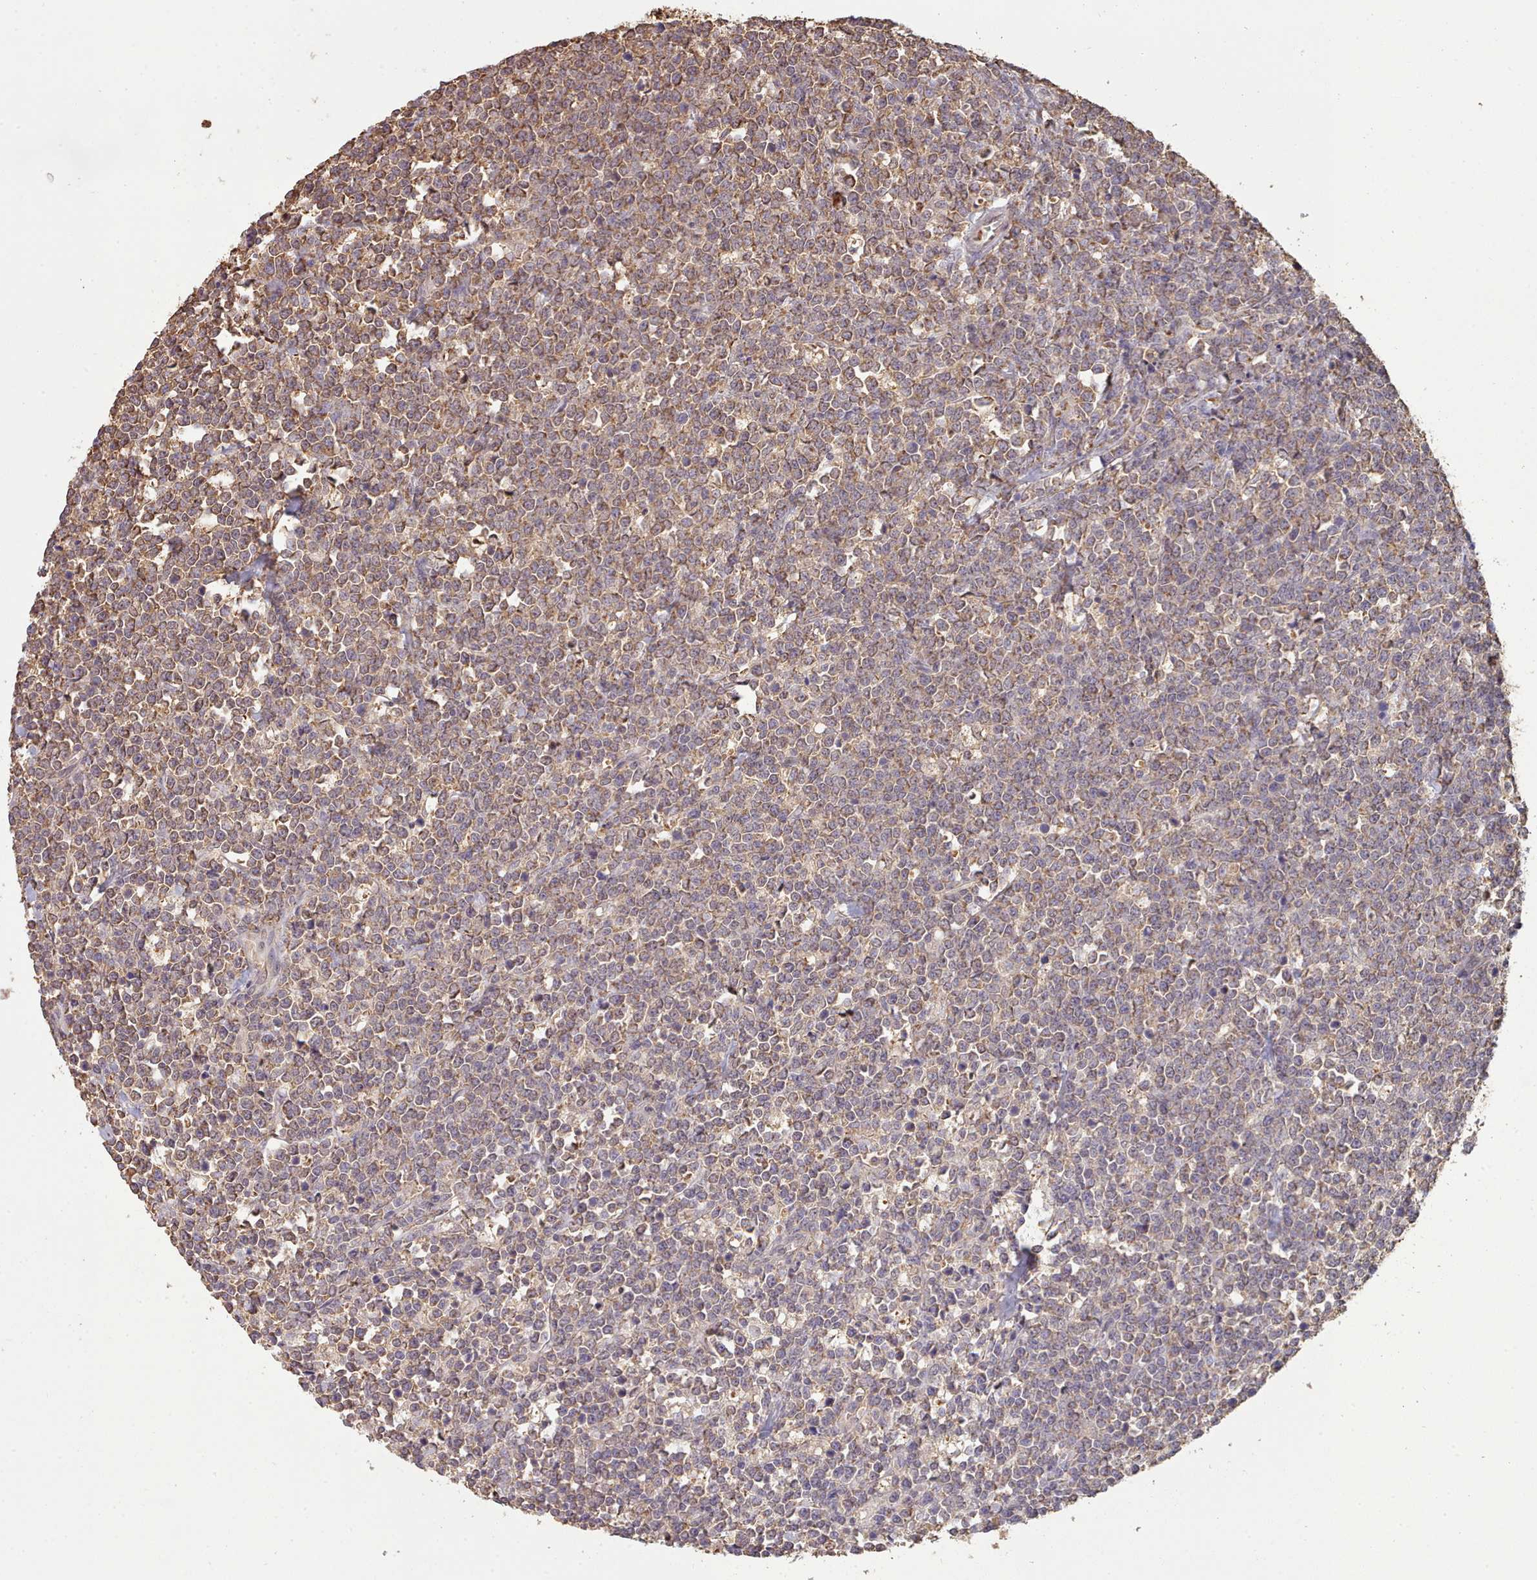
{"staining": {"intensity": "moderate", "quantity": ">75%", "location": "cytoplasmic/membranous"}, "tissue": "lymphoma", "cell_type": "Tumor cells", "image_type": "cancer", "snomed": [{"axis": "morphology", "description": "Malignant lymphoma, non-Hodgkin's type, High grade"}, {"axis": "topography", "description": "Small intestine"}], "caption": "Malignant lymphoma, non-Hodgkin's type (high-grade) tissue reveals moderate cytoplasmic/membranous expression in approximately >75% of tumor cells", "gene": "METRN", "patient": {"sex": "male", "age": 8}}